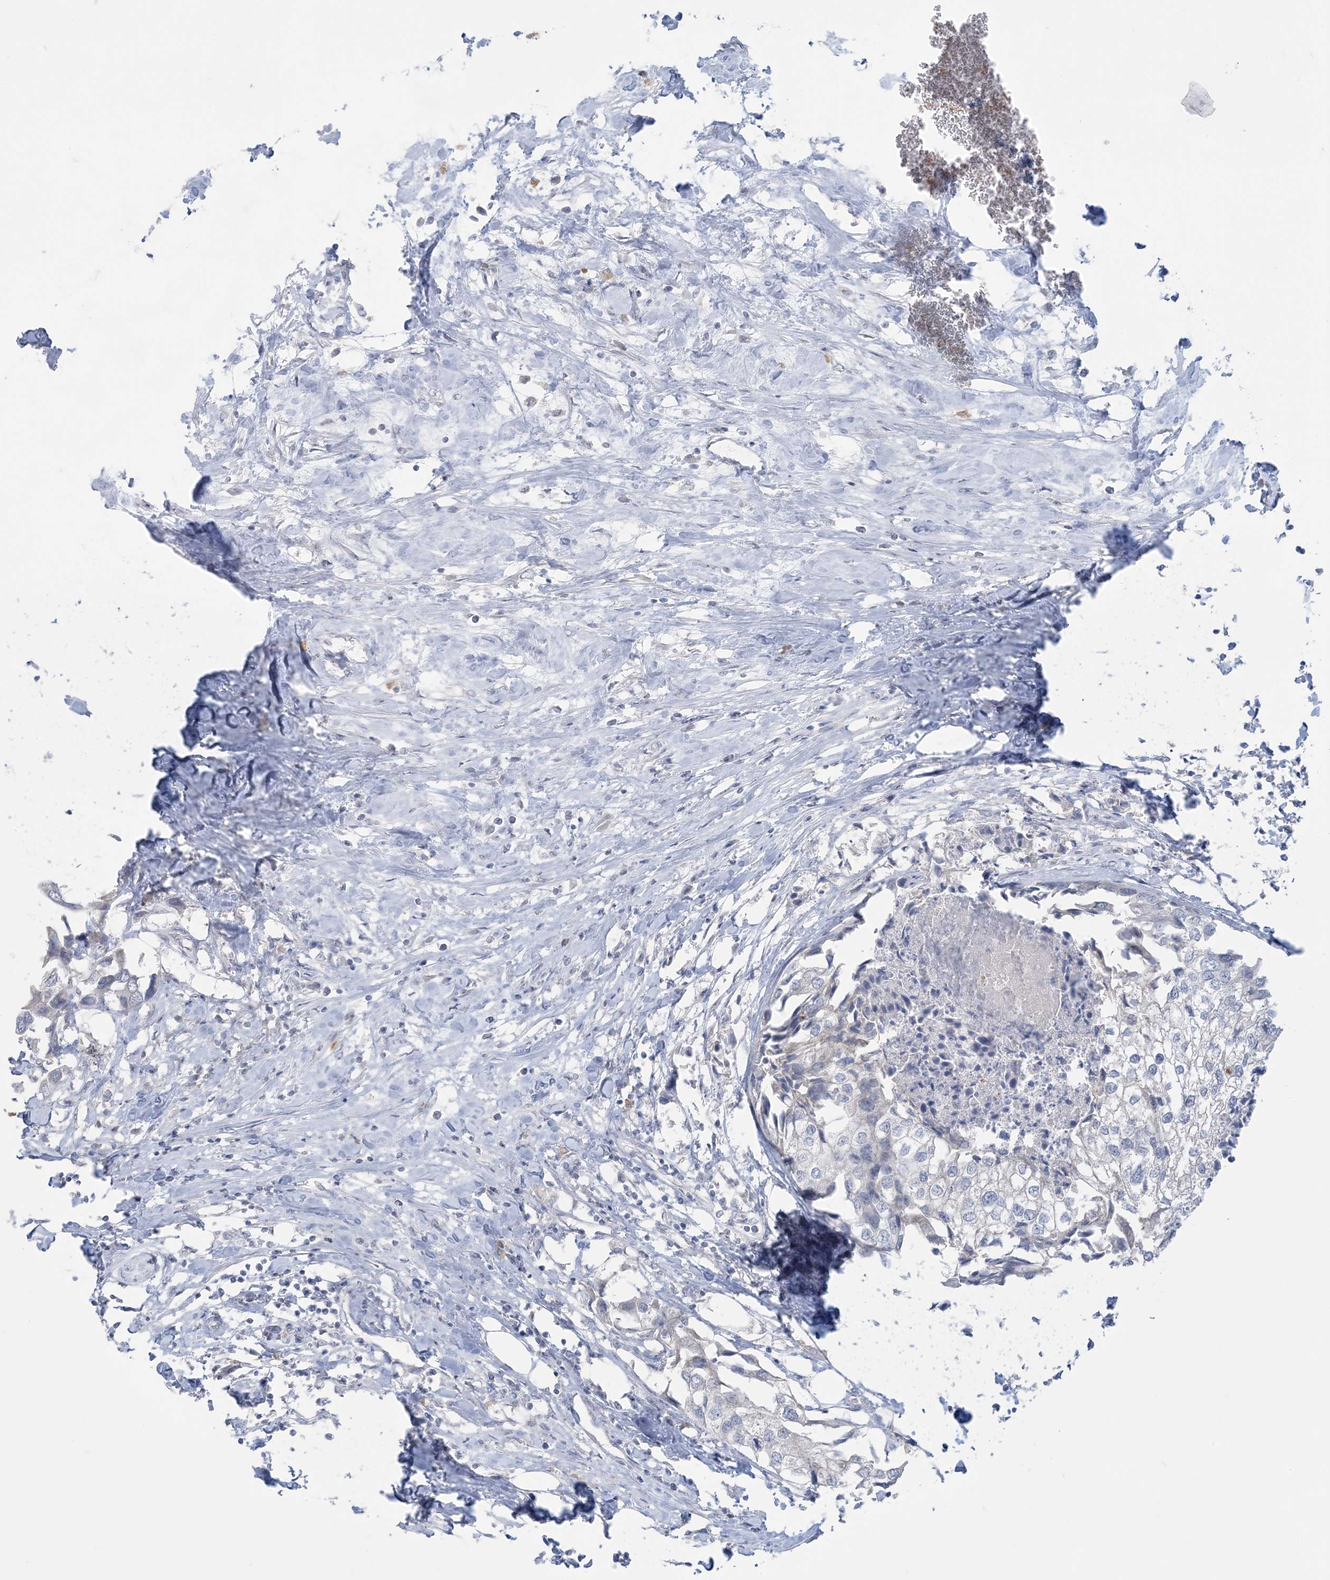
{"staining": {"intensity": "negative", "quantity": "none", "location": "none"}, "tissue": "urothelial cancer", "cell_type": "Tumor cells", "image_type": "cancer", "snomed": [{"axis": "morphology", "description": "Urothelial carcinoma, High grade"}, {"axis": "topography", "description": "Urinary bladder"}], "caption": "This is an IHC micrograph of urothelial carcinoma (high-grade). There is no staining in tumor cells.", "gene": "KIF3A", "patient": {"sex": "male", "age": 64}}